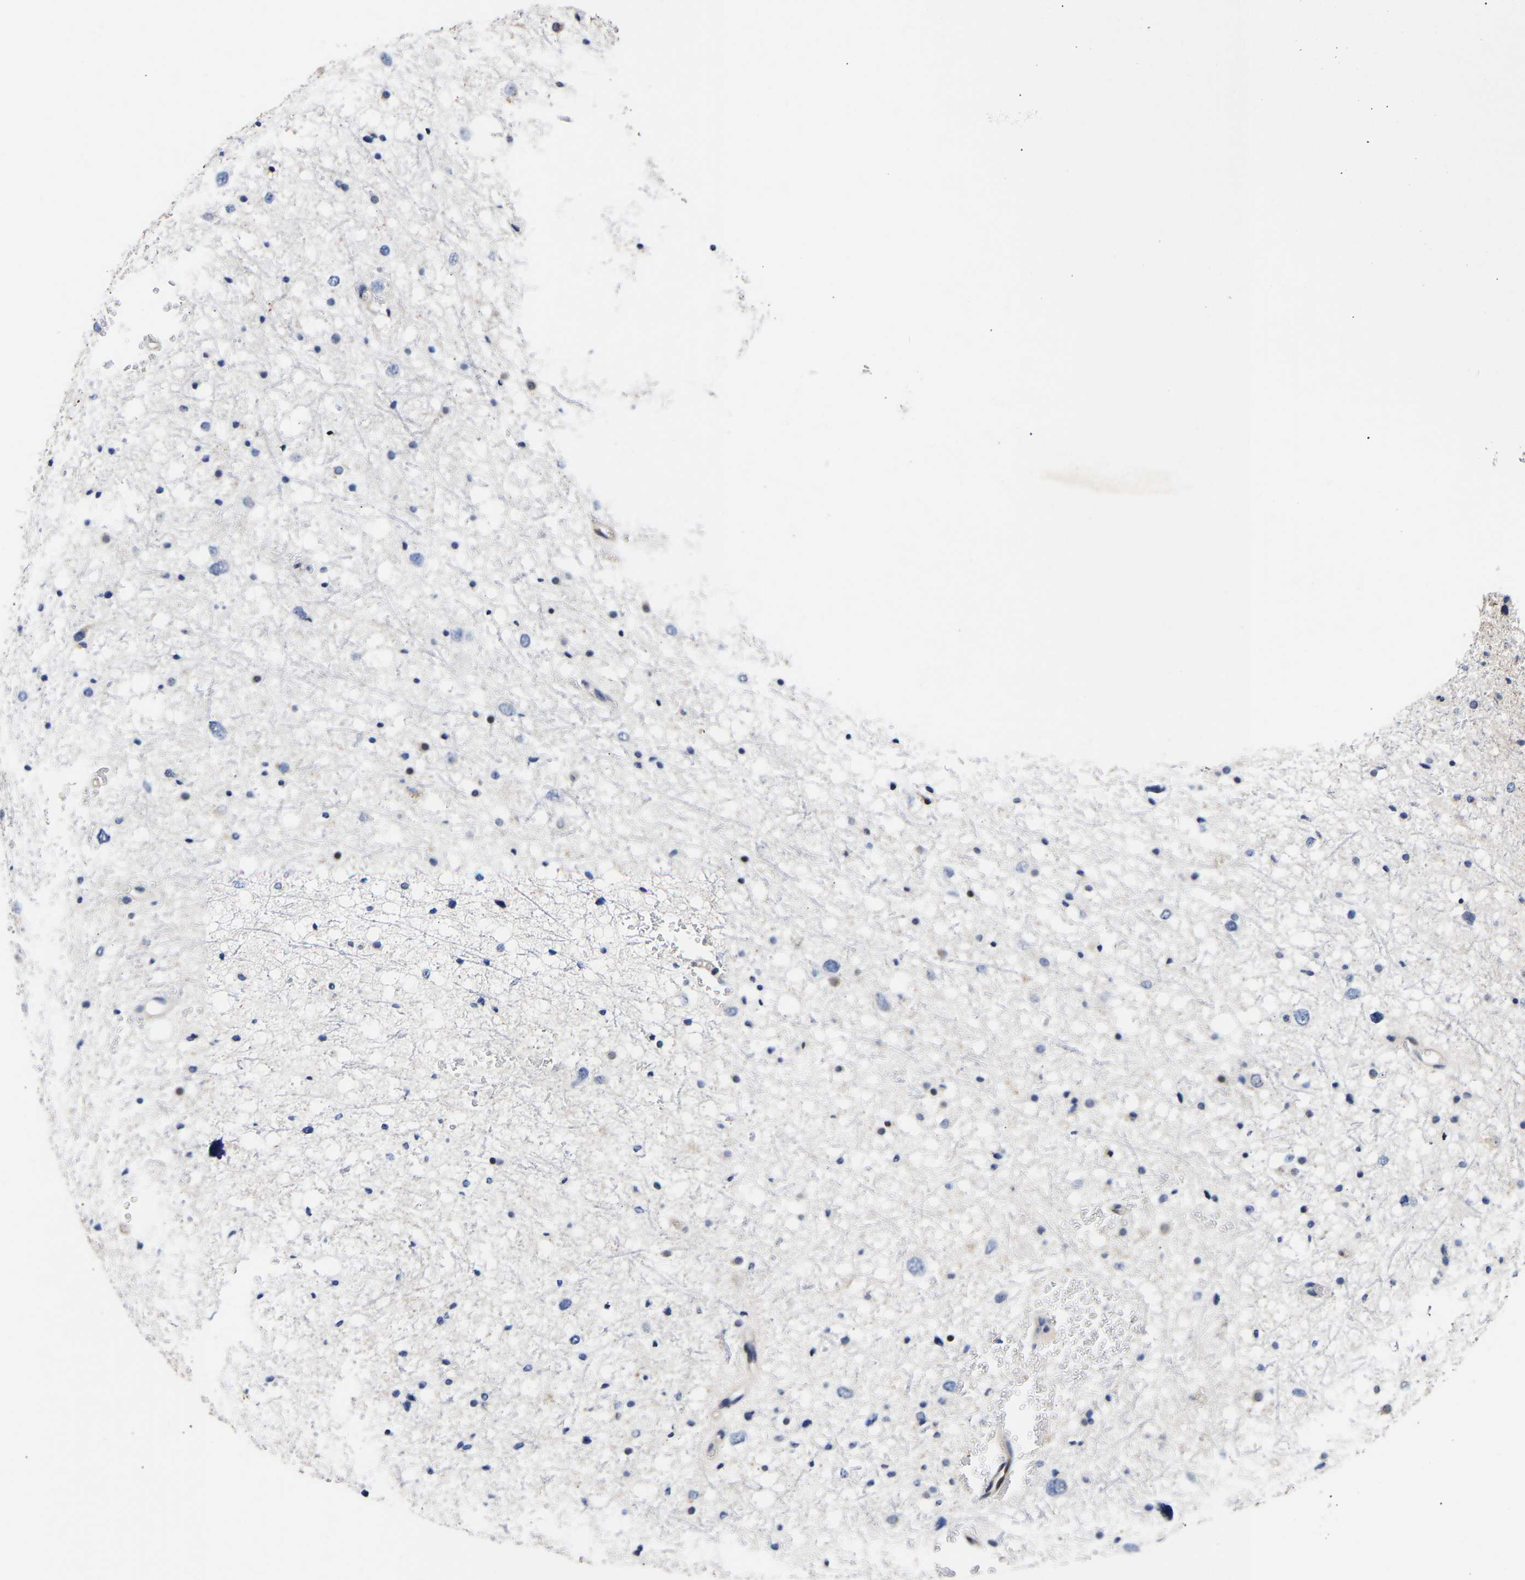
{"staining": {"intensity": "negative", "quantity": "none", "location": "none"}, "tissue": "glioma", "cell_type": "Tumor cells", "image_type": "cancer", "snomed": [{"axis": "morphology", "description": "Glioma, malignant, Low grade"}, {"axis": "topography", "description": "Brain"}], "caption": "Malignant glioma (low-grade) was stained to show a protein in brown. There is no significant staining in tumor cells.", "gene": "PTRHD1", "patient": {"sex": "female", "age": 37}}